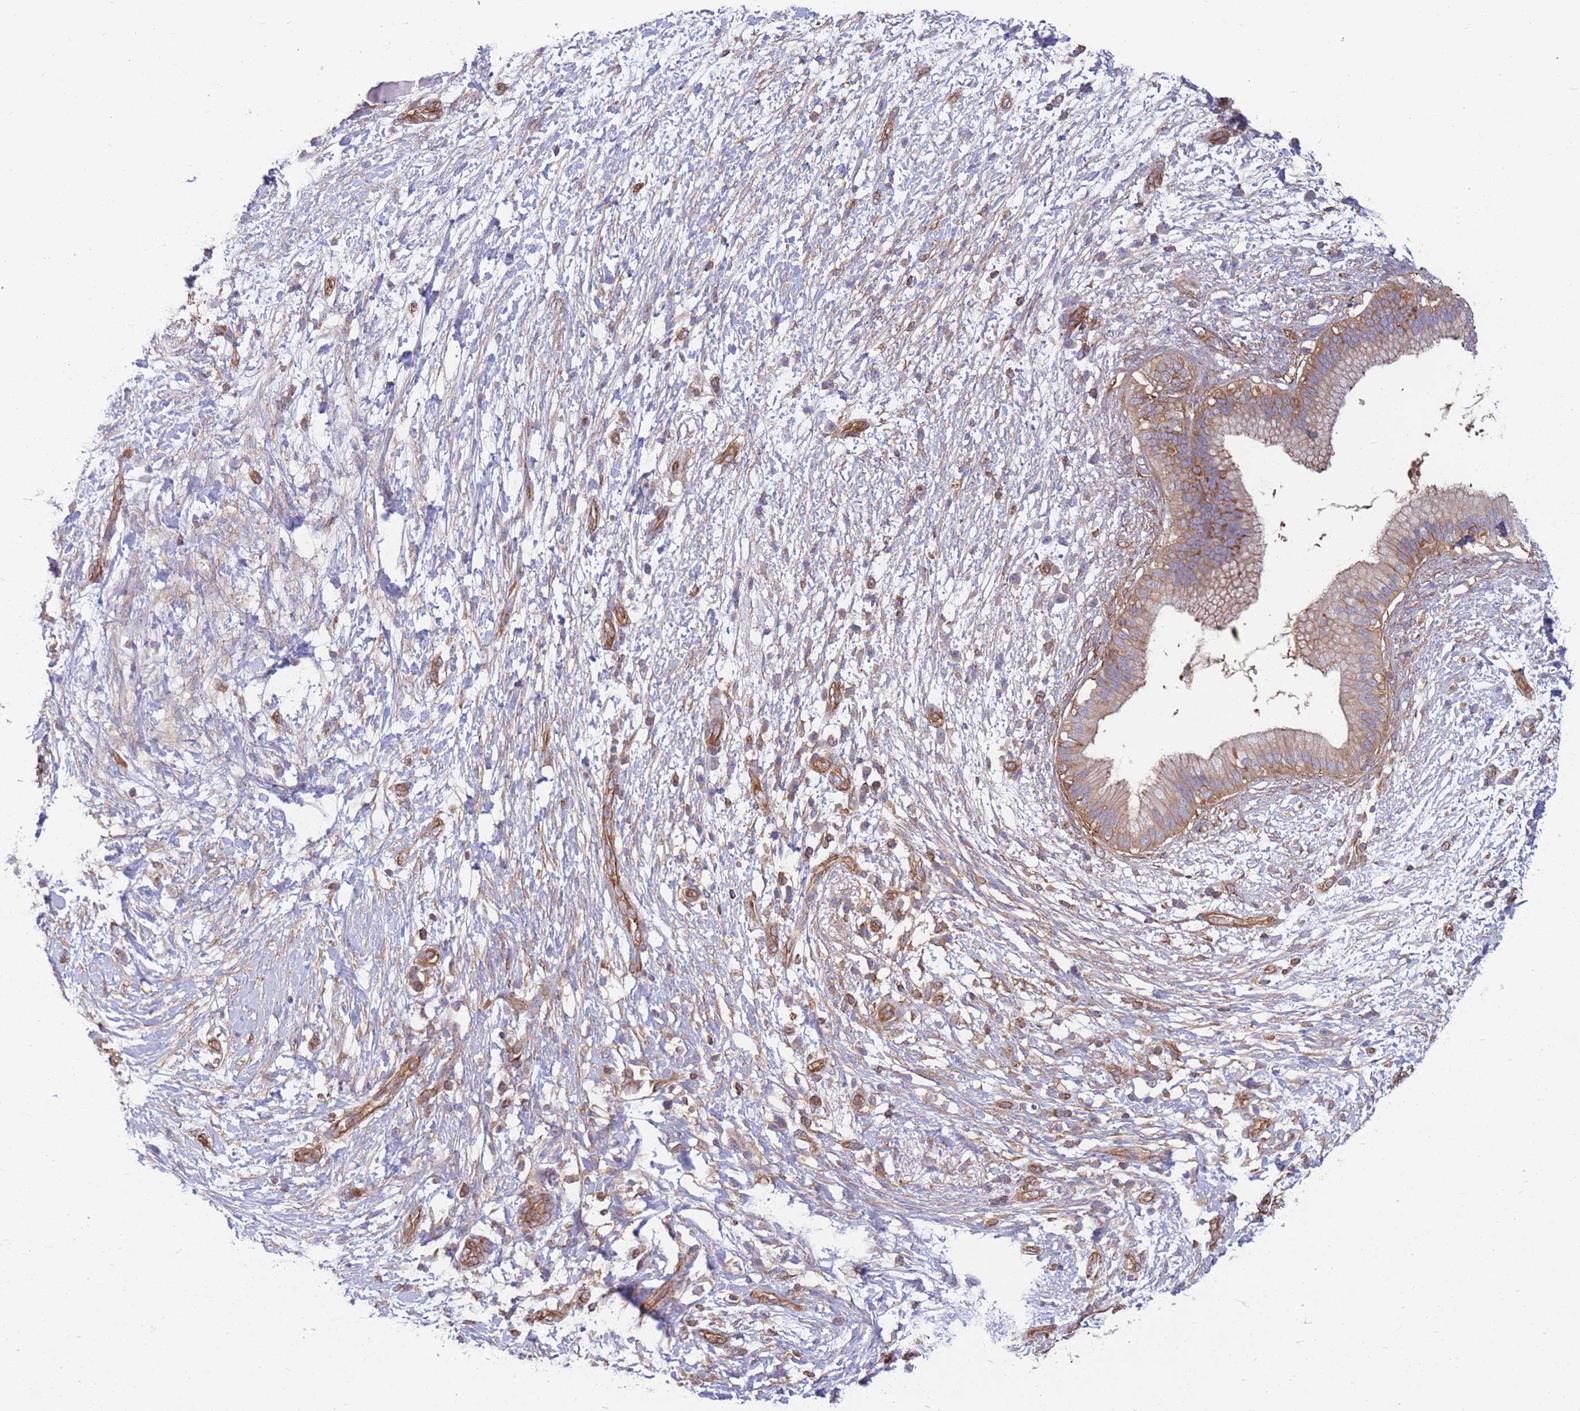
{"staining": {"intensity": "weak", "quantity": "25%-75%", "location": "cytoplasmic/membranous"}, "tissue": "pancreatic cancer", "cell_type": "Tumor cells", "image_type": "cancer", "snomed": [{"axis": "morphology", "description": "Adenocarcinoma, NOS"}, {"axis": "topography", "description": "Pancreas"}], "caption": "DAB (3,3'-diaminobenzidine) immunohistochemical staining of pancreatic cancer exhibits weak cytoplasmic/membranous protein expression in about 25%-75% of tumor cells. Using DAB (3,3'-diaminobenzidine) (brown) and hematoxylin (blue) stains, captured at high magnification using brightfield microscopy.", "gene": "GGA1", "patient": {"sex": "female", "age": 72}}